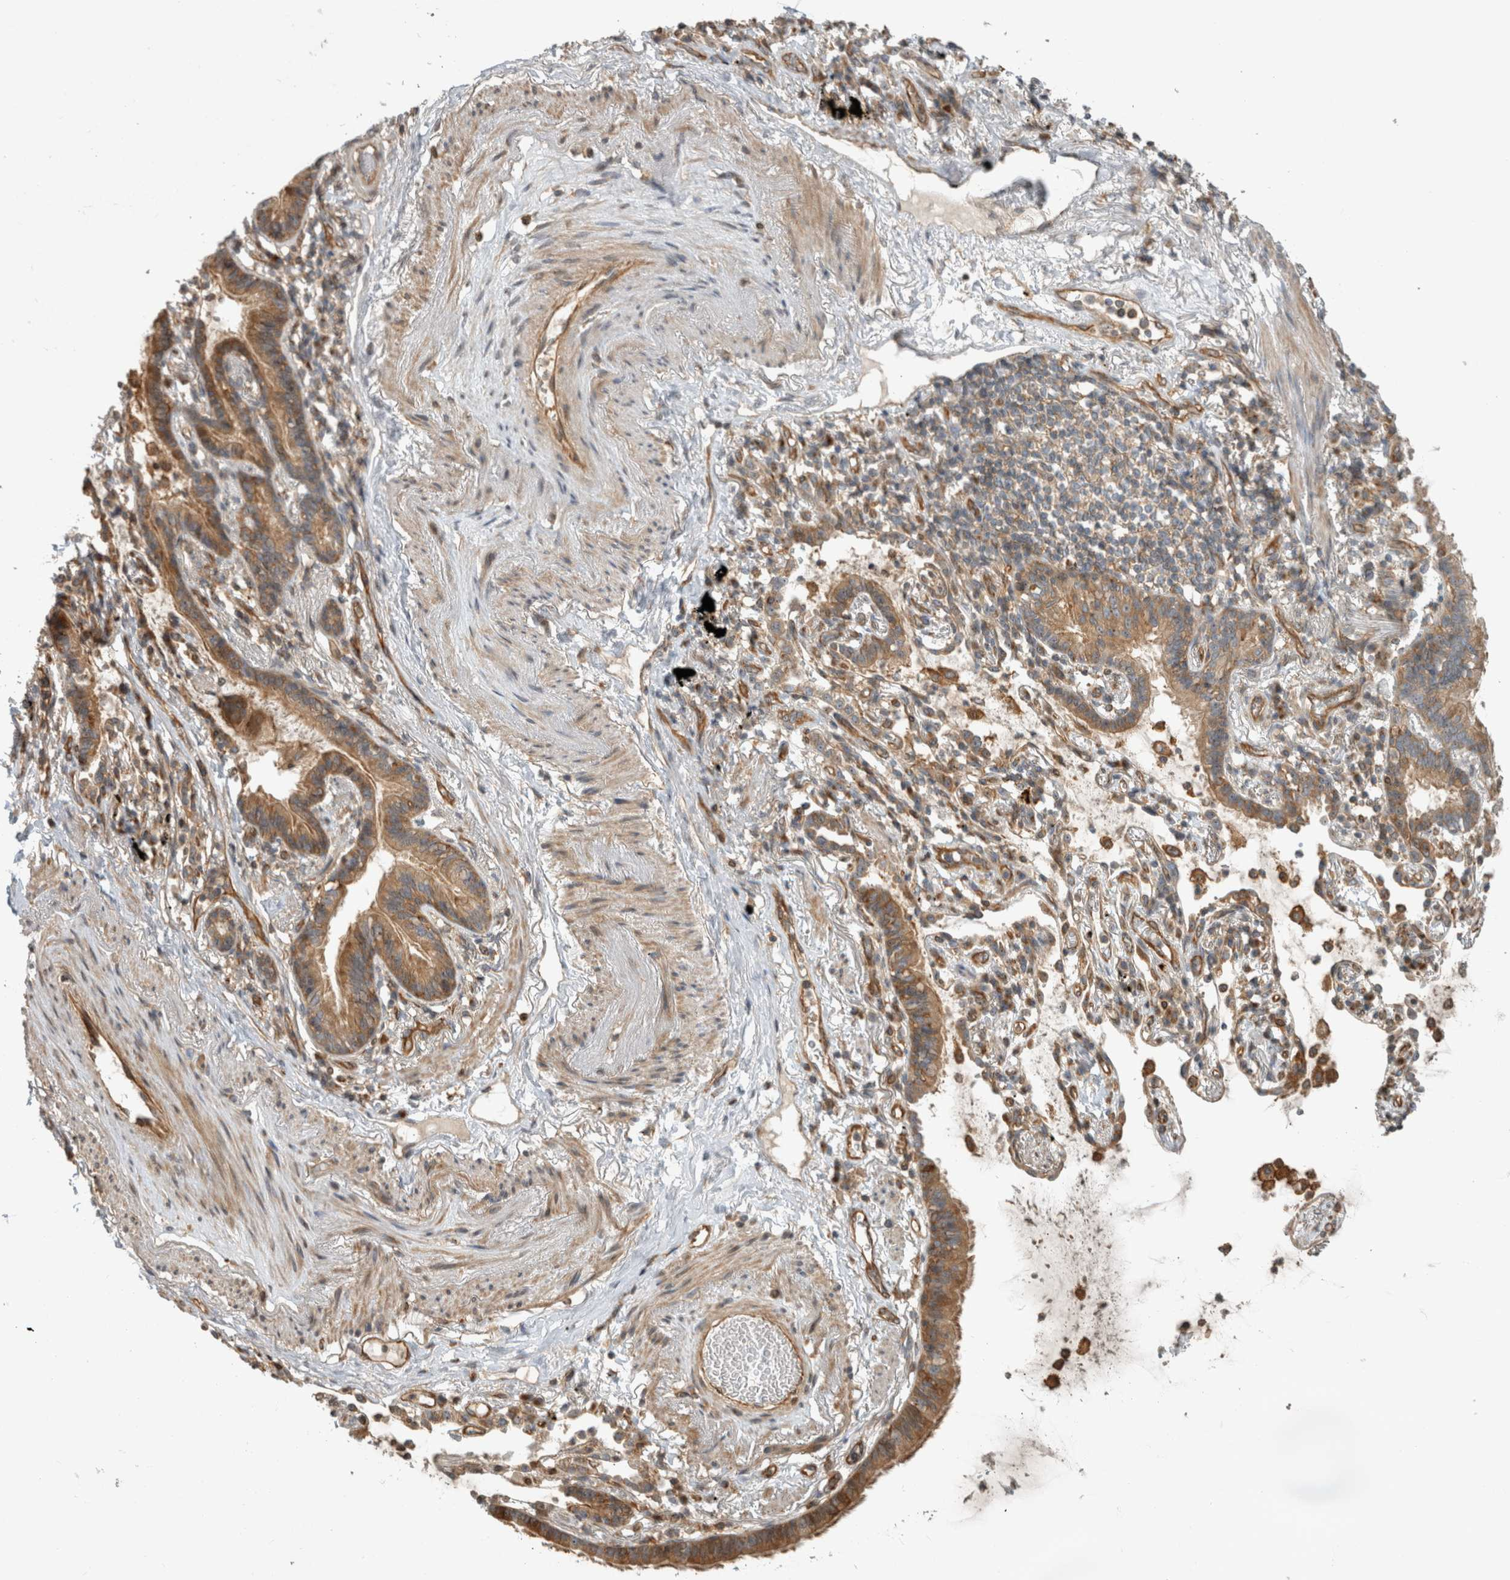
{"staining": {"intensity": "moderate", "quantity": ">75%", "location": "cytoplasmic/membranous"}, "tissue": "lung cancer", "cell_type": "Tumor cells", "image_type": "cancer", "snomed": [{"axis": "morphology", "description": "Adenocarcinoma, NOS"}, {"axis": "topography", "description": "Lung"}], "caption": "Lung cancer (adenocarcinoma) stained with DAB immunohistochemistry exhibits medium levels of moderate cytoplasmic/membranous positivity in approximately >75% of tumor cells.", "gene": "WASF2", "patient": {"sex": "female", "age": 70}}